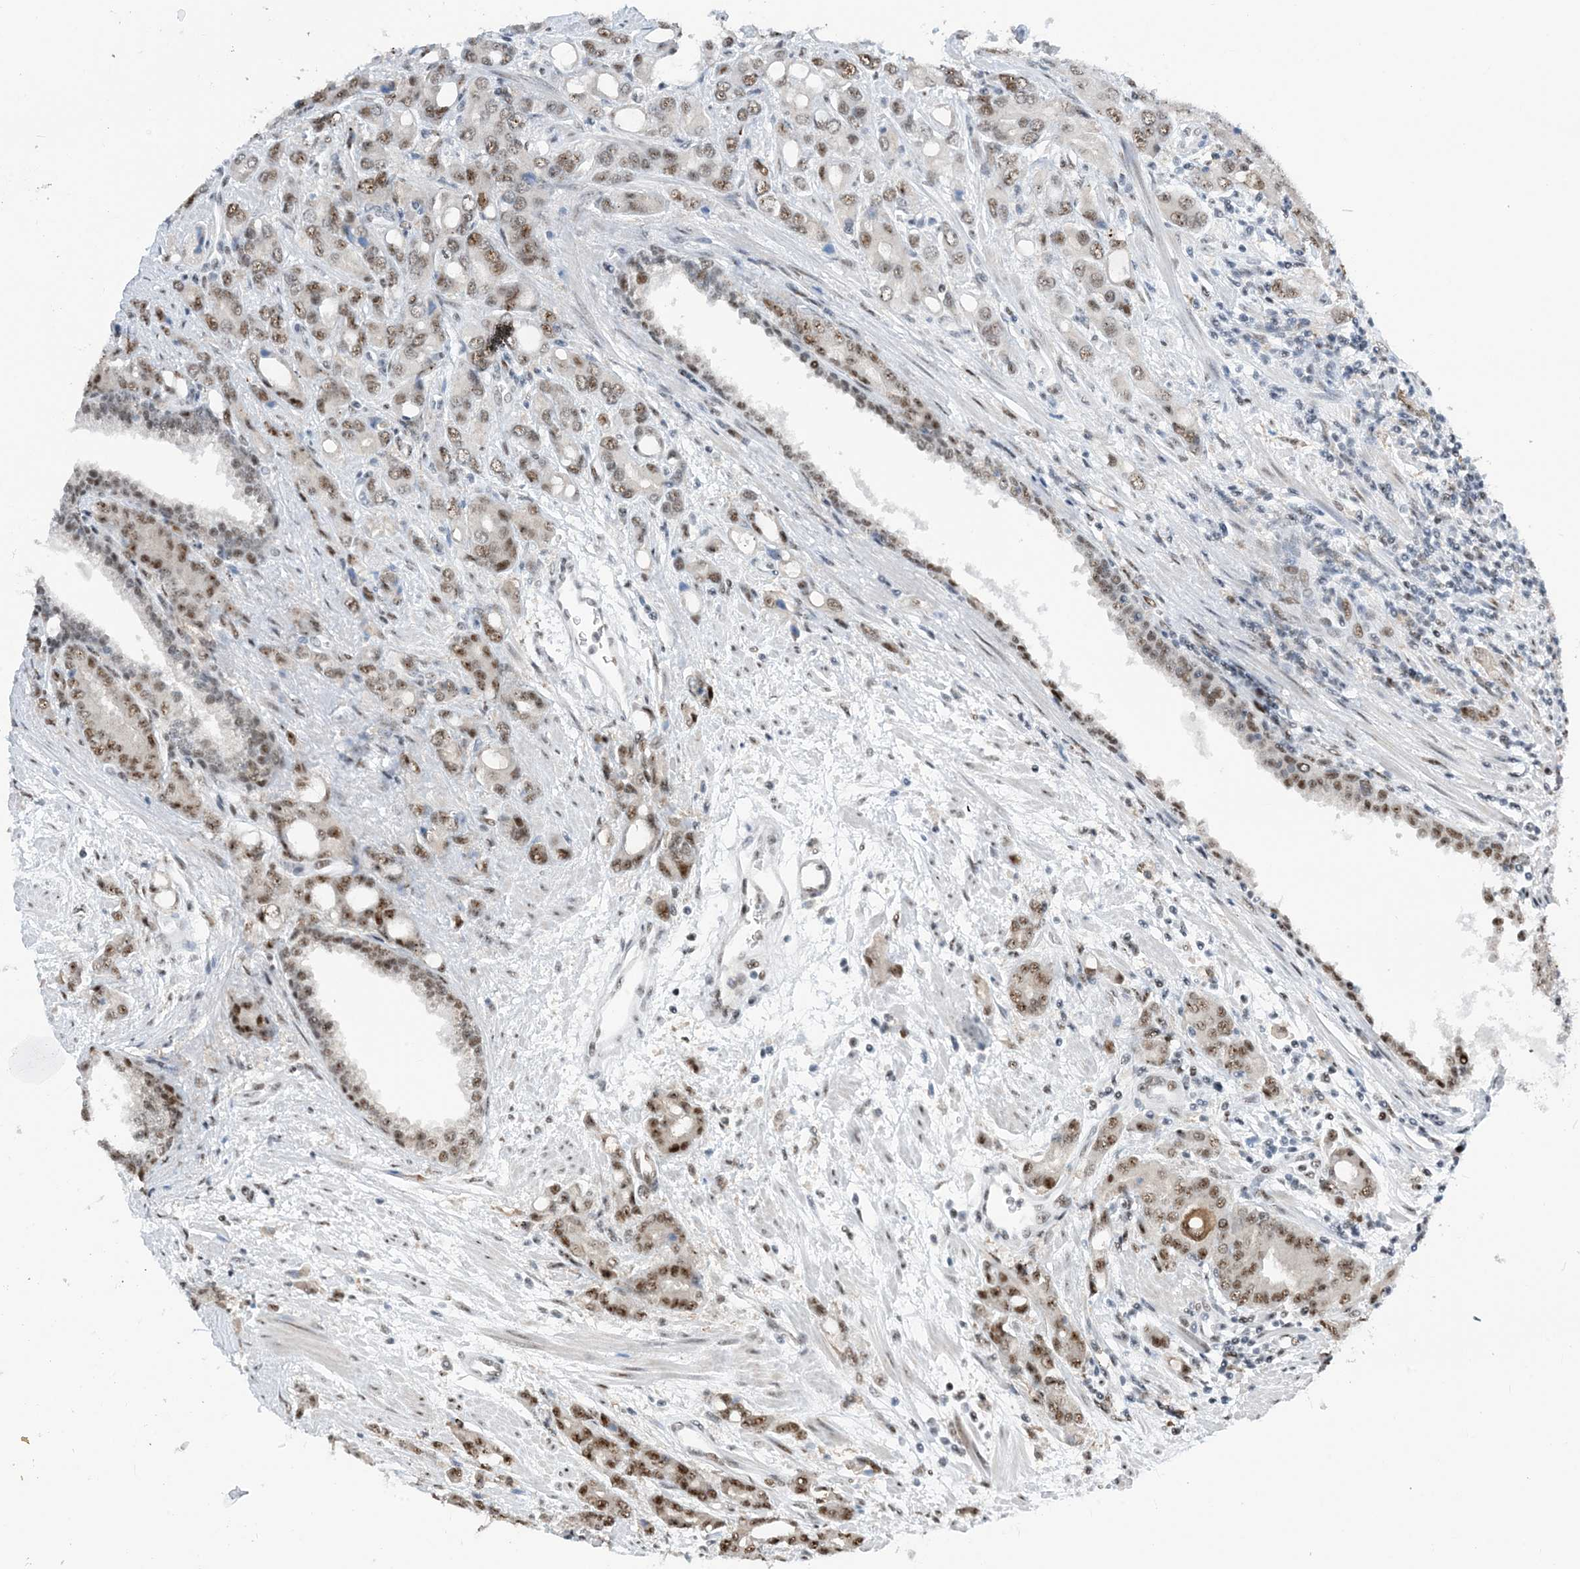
{"staining": {"intensity": "moderate", "quantity": "25%-75%", "location": "nuclear"}, "tissue": "prostate cancer", "cell_type": "Tumor cells", "image_type": "cancer", "snomed": [{"axis": "morphology", "description": "Adenocarcinoma, High grade"}, {"axis": "topography", "description": "Prostate"}], "caption": "Protein staining displays moderate nuclear positivity in about 25%-75% of tumor cells in high-grade adenocarcinoma (prostate).", "gene": "HEMK1", "patient": {"sex": "male", "age": 62}}